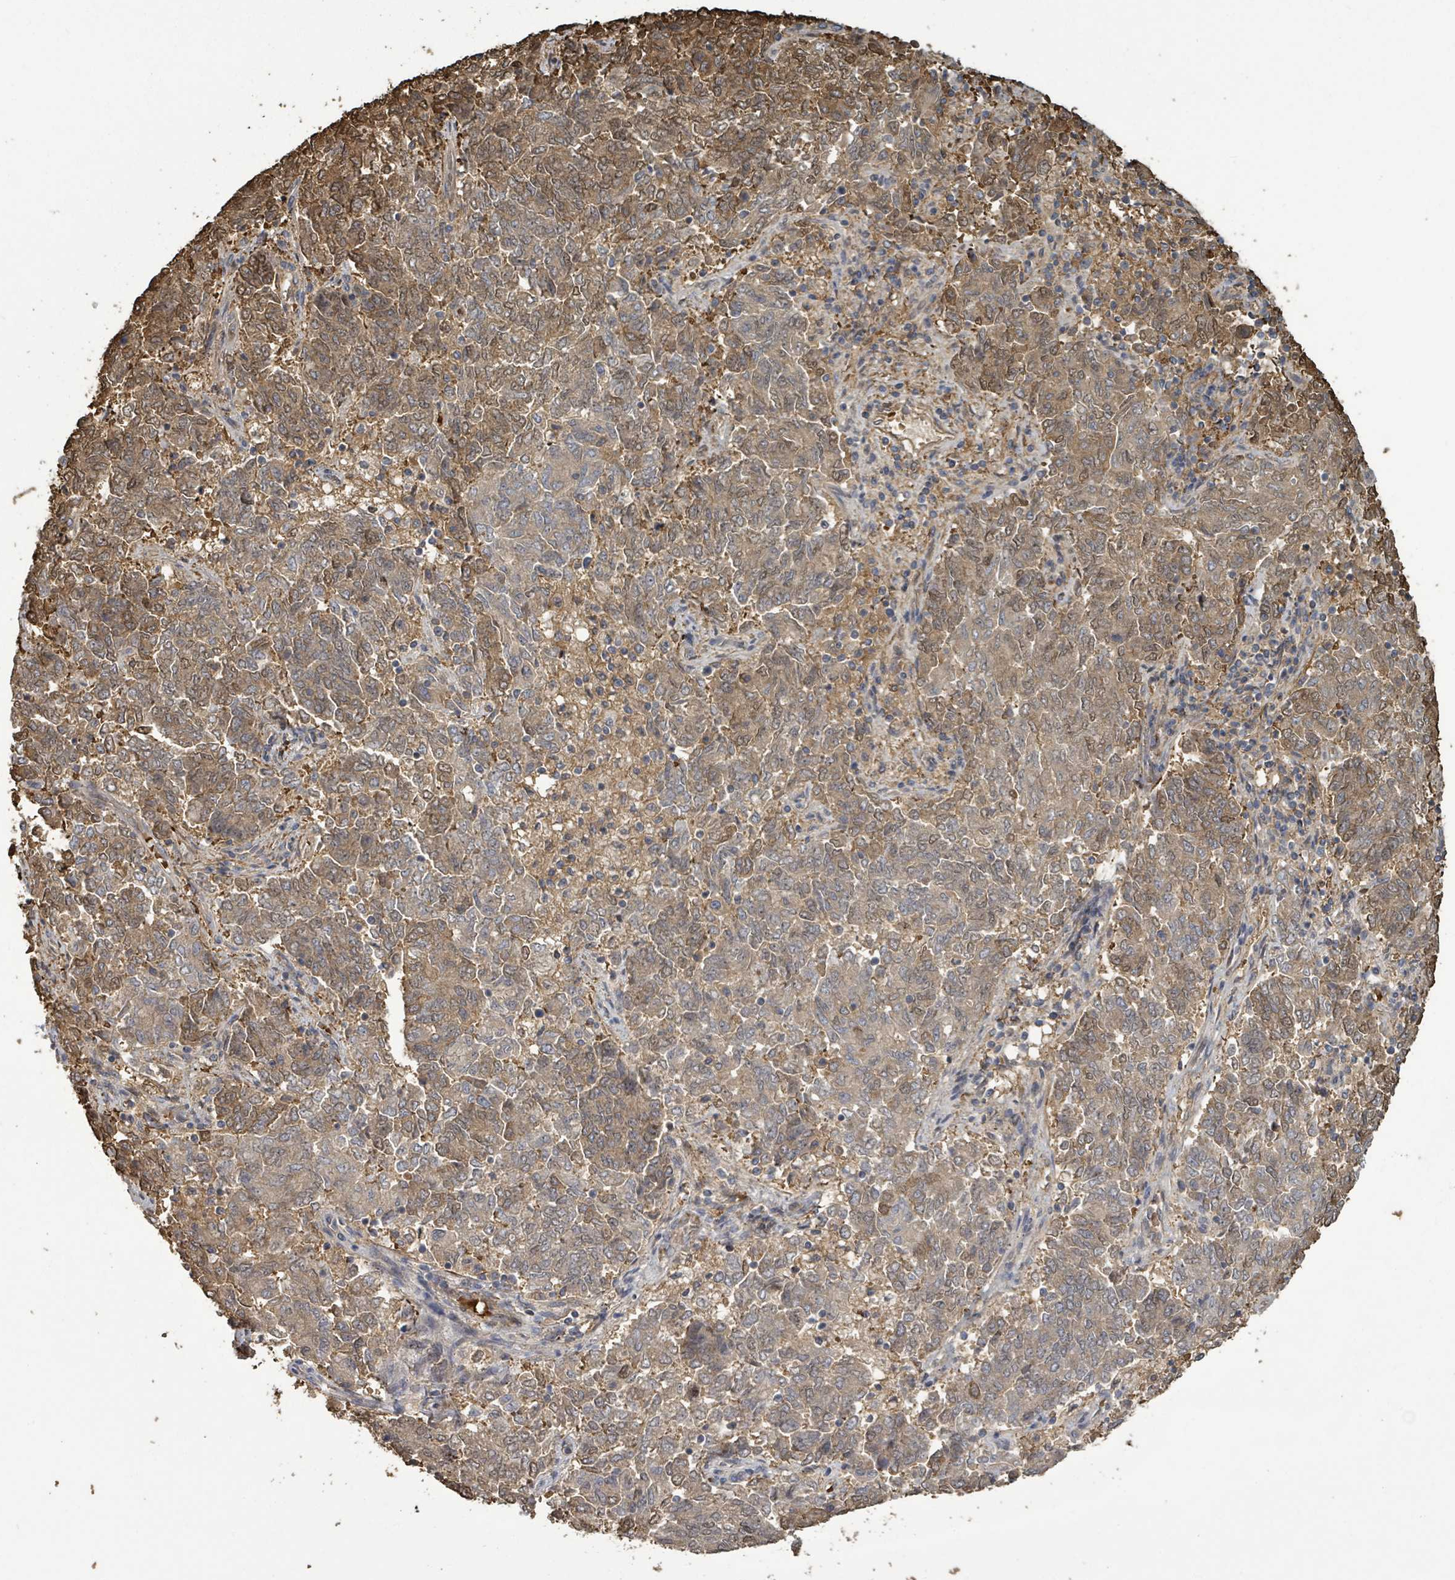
{"staining": {"intensity": "weak", "quantity": "25%-75%", "location": "cytoplasmic/membranous"}, "tissue": "endometrial cancer", "cell_type": "Tumor cells", "image_type": "cancer", "snomed": [{"axis": "morphology", "description": "Adenocarcinoma, NOS"}, {"axis": "topography", "description": "Endometrium"}], "caption": "Brown immunohistochemical staining in human adenocarcinoma (endometrial) demonstrates weak cytoplasmic/membranous staining in about 25%-75% of tumor cells. The staining was performed using DAB (3,3'-diaminobenzidine), with brown indicating positive protein expression. Nuclei are stained blue with hematoxylin.", "gene": "MAP3K6", "patient": {"sex": "female", "age": 80}}